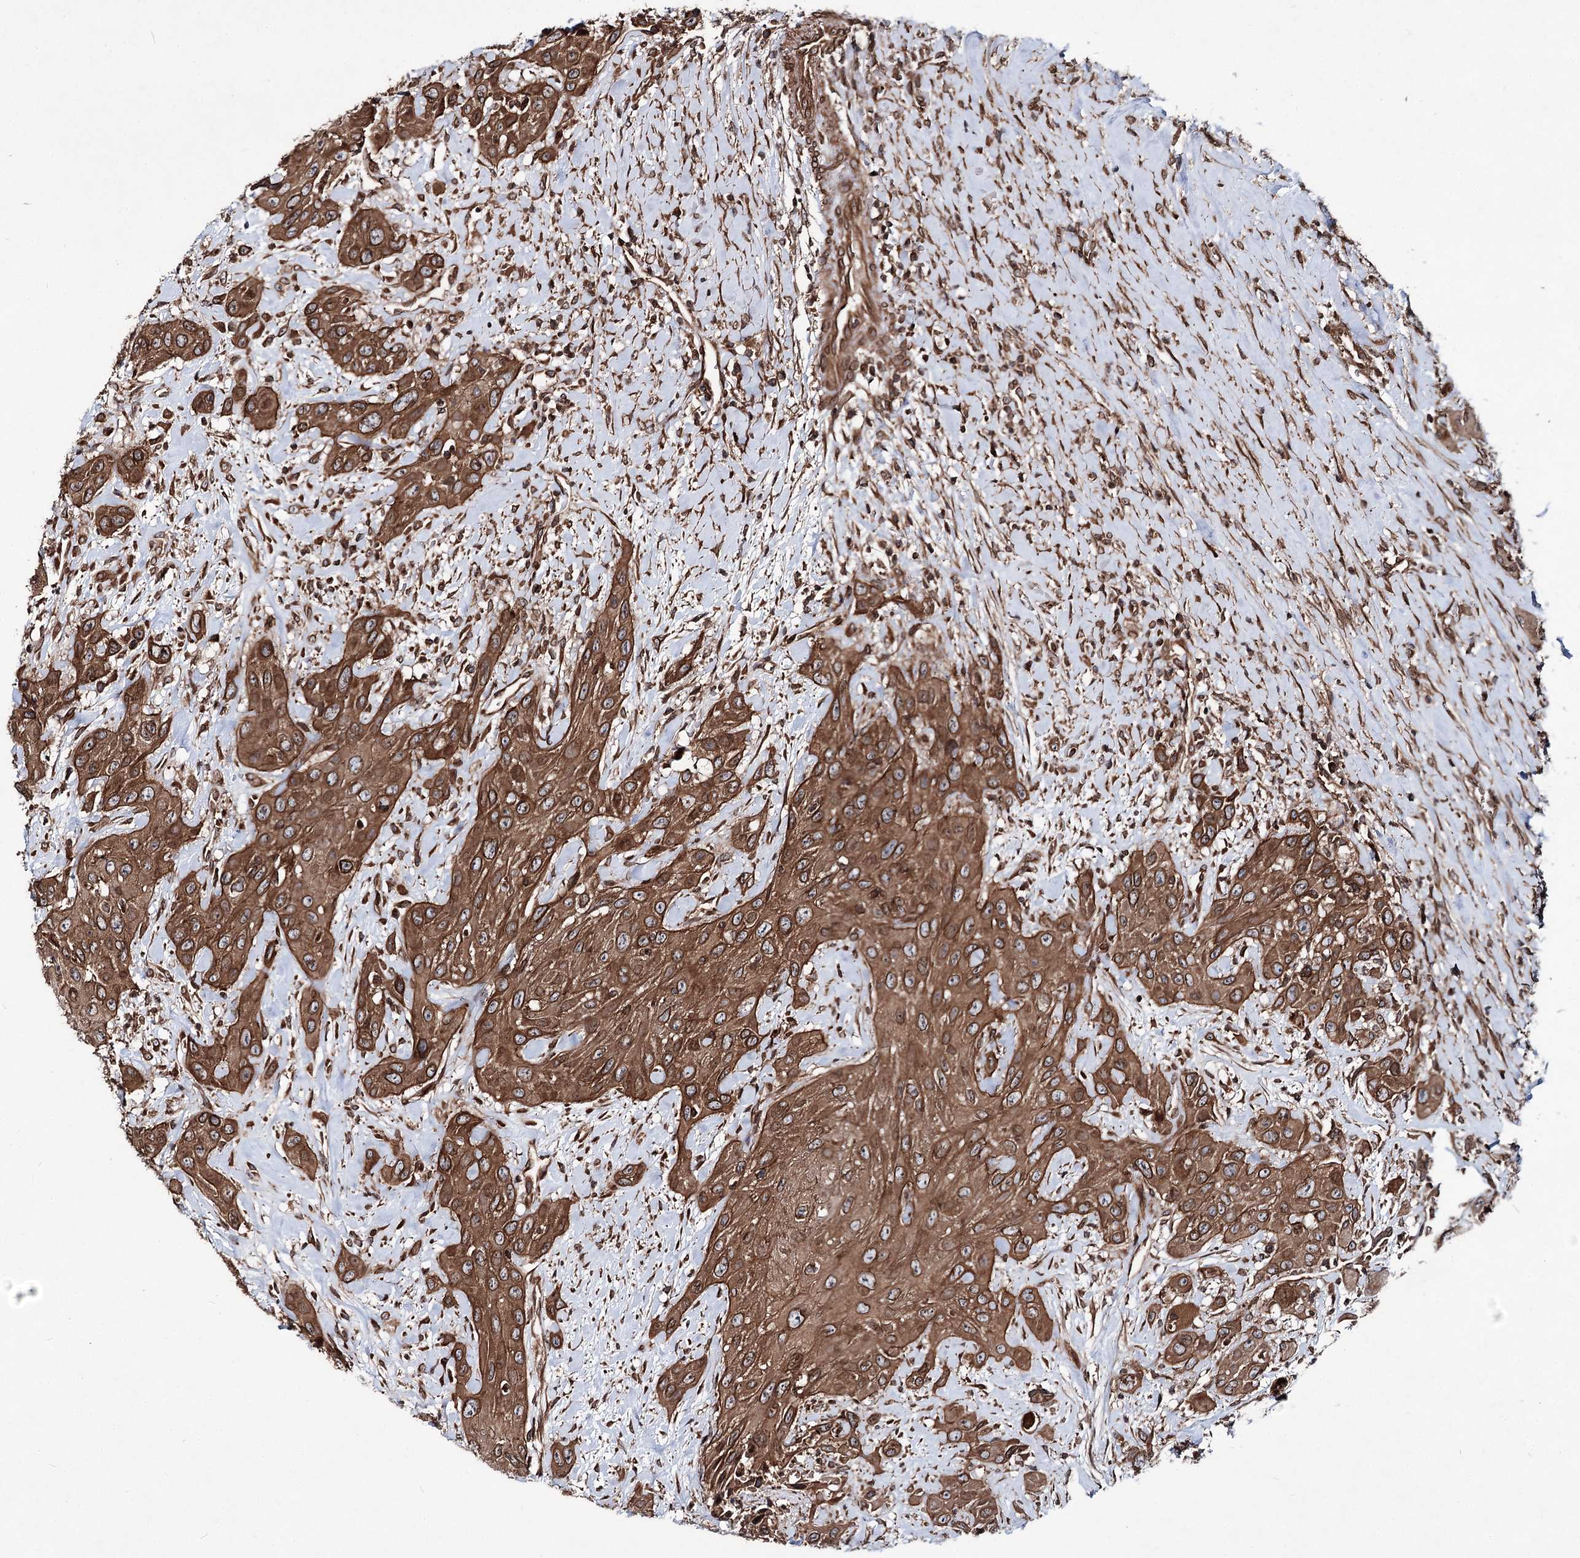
{"staining": {"intensity": "strong", "quantity": ">75%", "location": "cytoplasmic/membranous,nuclear"}, "tissue": "head and neck cancer", "cell_type": "Tumor cells", "image_type": "cancer", "snomed": [{"axis": "morphology", "description": "Squamous cell carcinoma, NOS"}, {"axis": "topography", "description": "Head-Neck"}], "caption": "A brown stain labels strong cytoplasmic/membranous and nuclear staining of a protein in human head and neck cancer (squamous cell carcinoma) tumor cells.", "gene": "FGFR1OP2", "patient": {"sex": "male", "age": 81}}